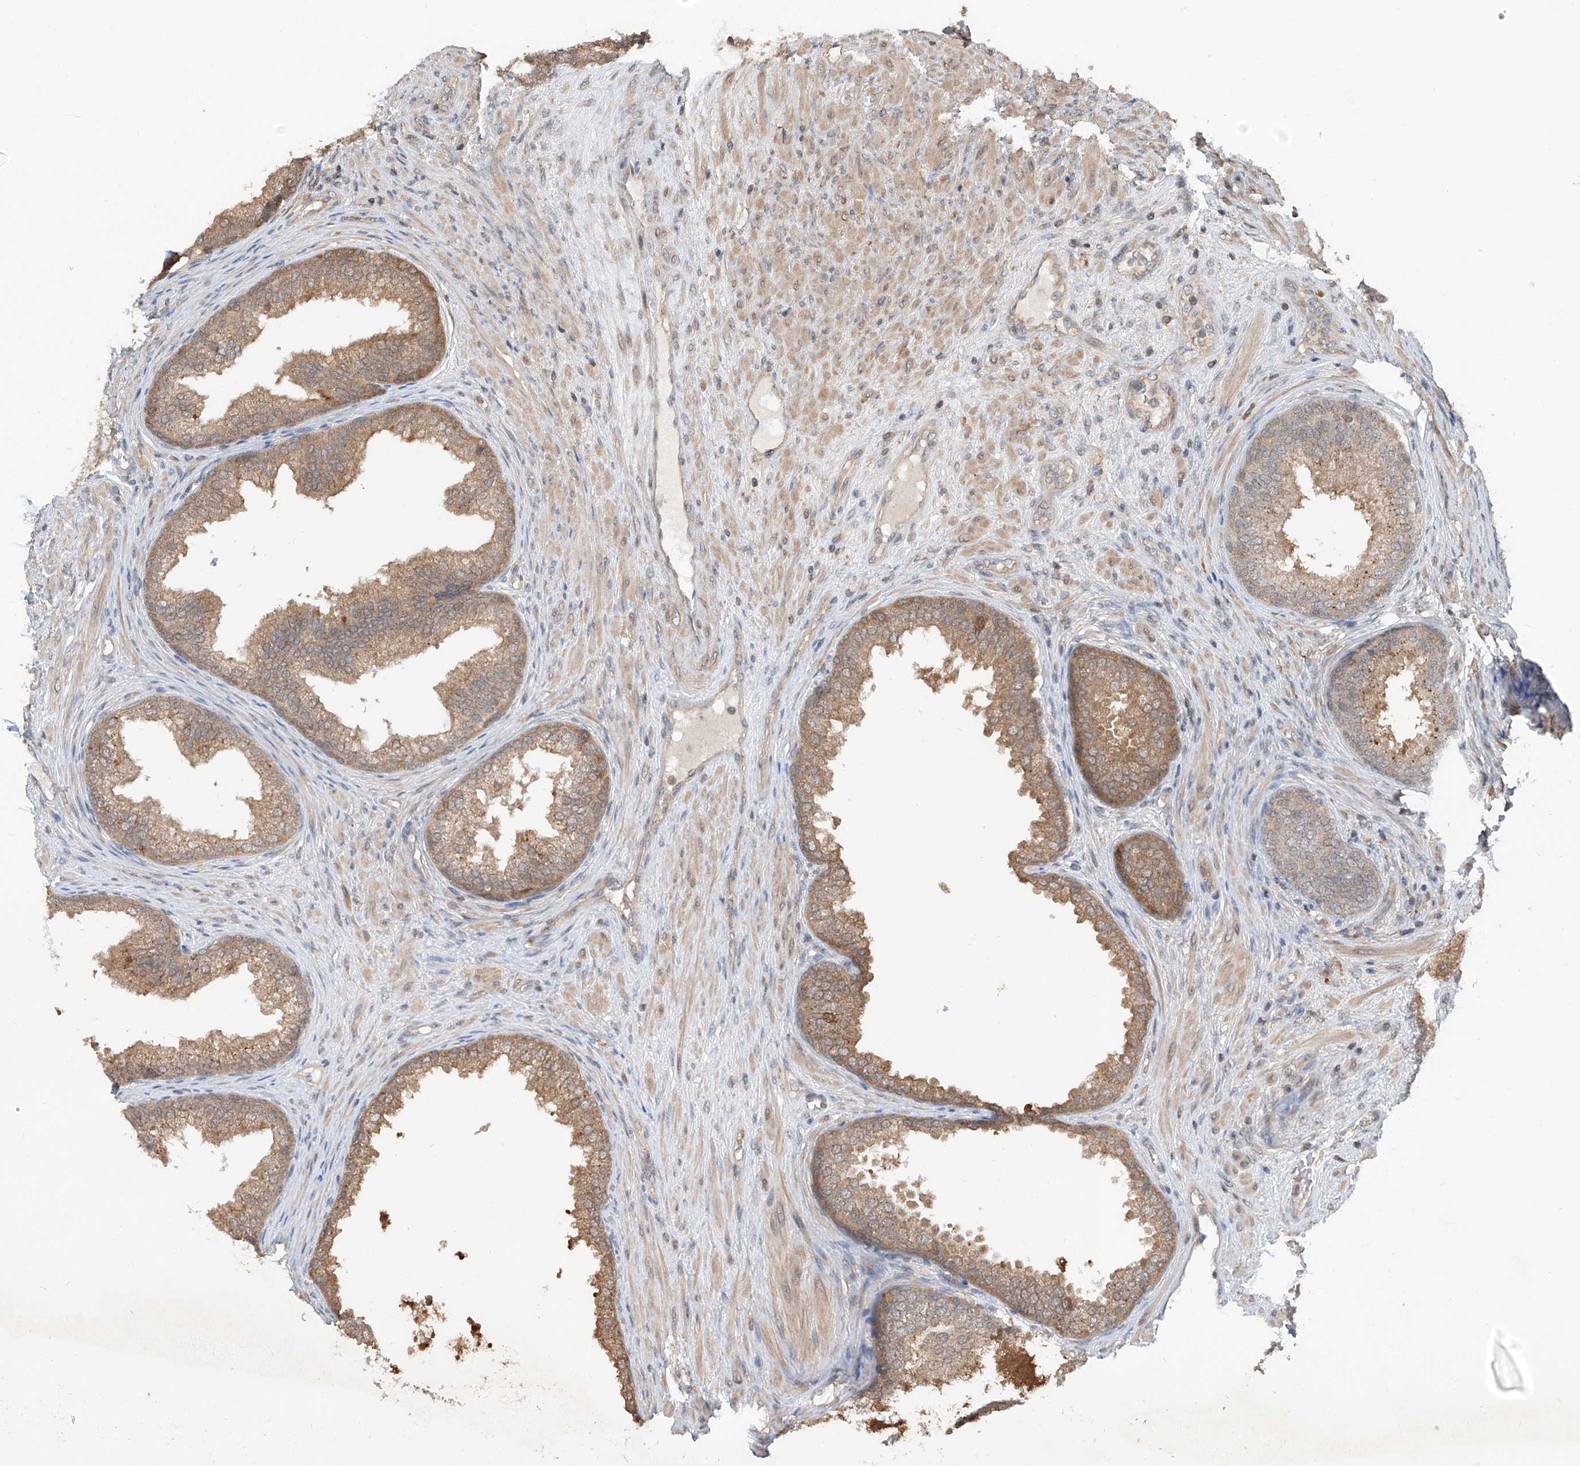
{"staining": {"intensity": "moderate", "quantity": ">75%", "location": "cytoplasmic/membranous,nuclear"}, "tissue": "prostate", "cell_type": "Glandular cells", "image_type": "normal", "snomed": [{"axis": "morphology", "description": "Normal tissue, NOS"}, {"axis": "topography", "description": "Prostate"}], "caption": "The immunohistochemical stain shows moderate cytoplasmic/membranous,nuclear staining in glandular cells of benign prostate. (Stains: DAB (3,3'-diaminobenzidine) in brown, nuclei in blue, Microscopy: brightfield microscopy at high magnification).", "gene": "HOXC8", "patient": {"sex": "male", "age": 76}}